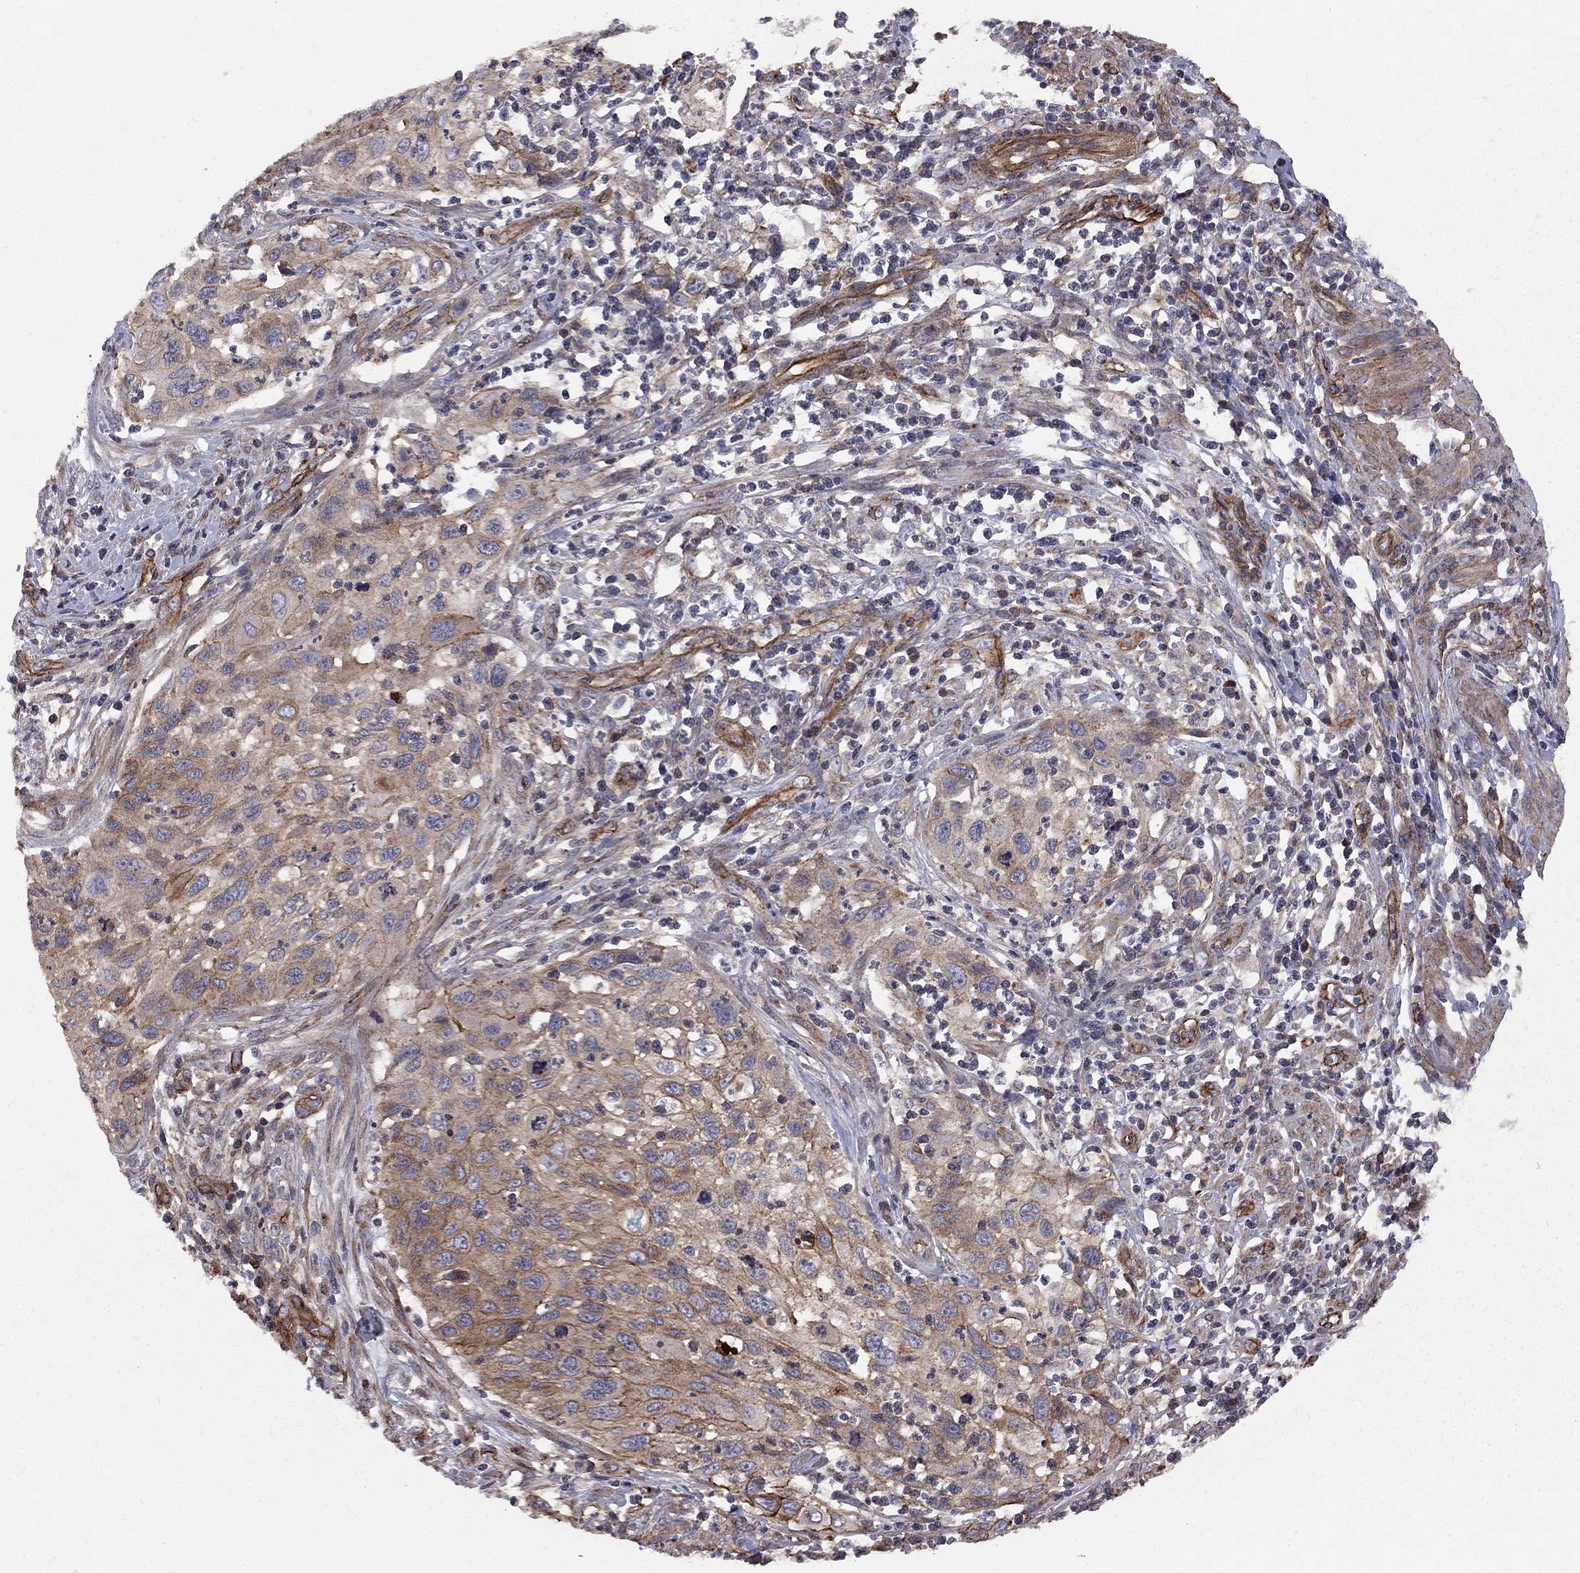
{"staining": {"intensity": "moderate", "quantity": "<25%", "location": "cytoplasmic/membranous"}, "tissue": "cervical cancer", "cell_type": "Tumor cells", "image_type": "cancer", "snomed": [{"axis": "morphology", "description": "Squamous cell carcinoma, NOS"}, {"axis": "topography", "description": "Cervix"}], "caption": "Protein expression analysis of squamous cell carcinoma (cervical) reveals moderate cytoplasmic/membranous staining in about <25% of tumor cells. Ihc stains the protein in brown and the nuclei are stained blue.", "gene": "RASEF", "patient": {"sex": "female", "age": 70}}